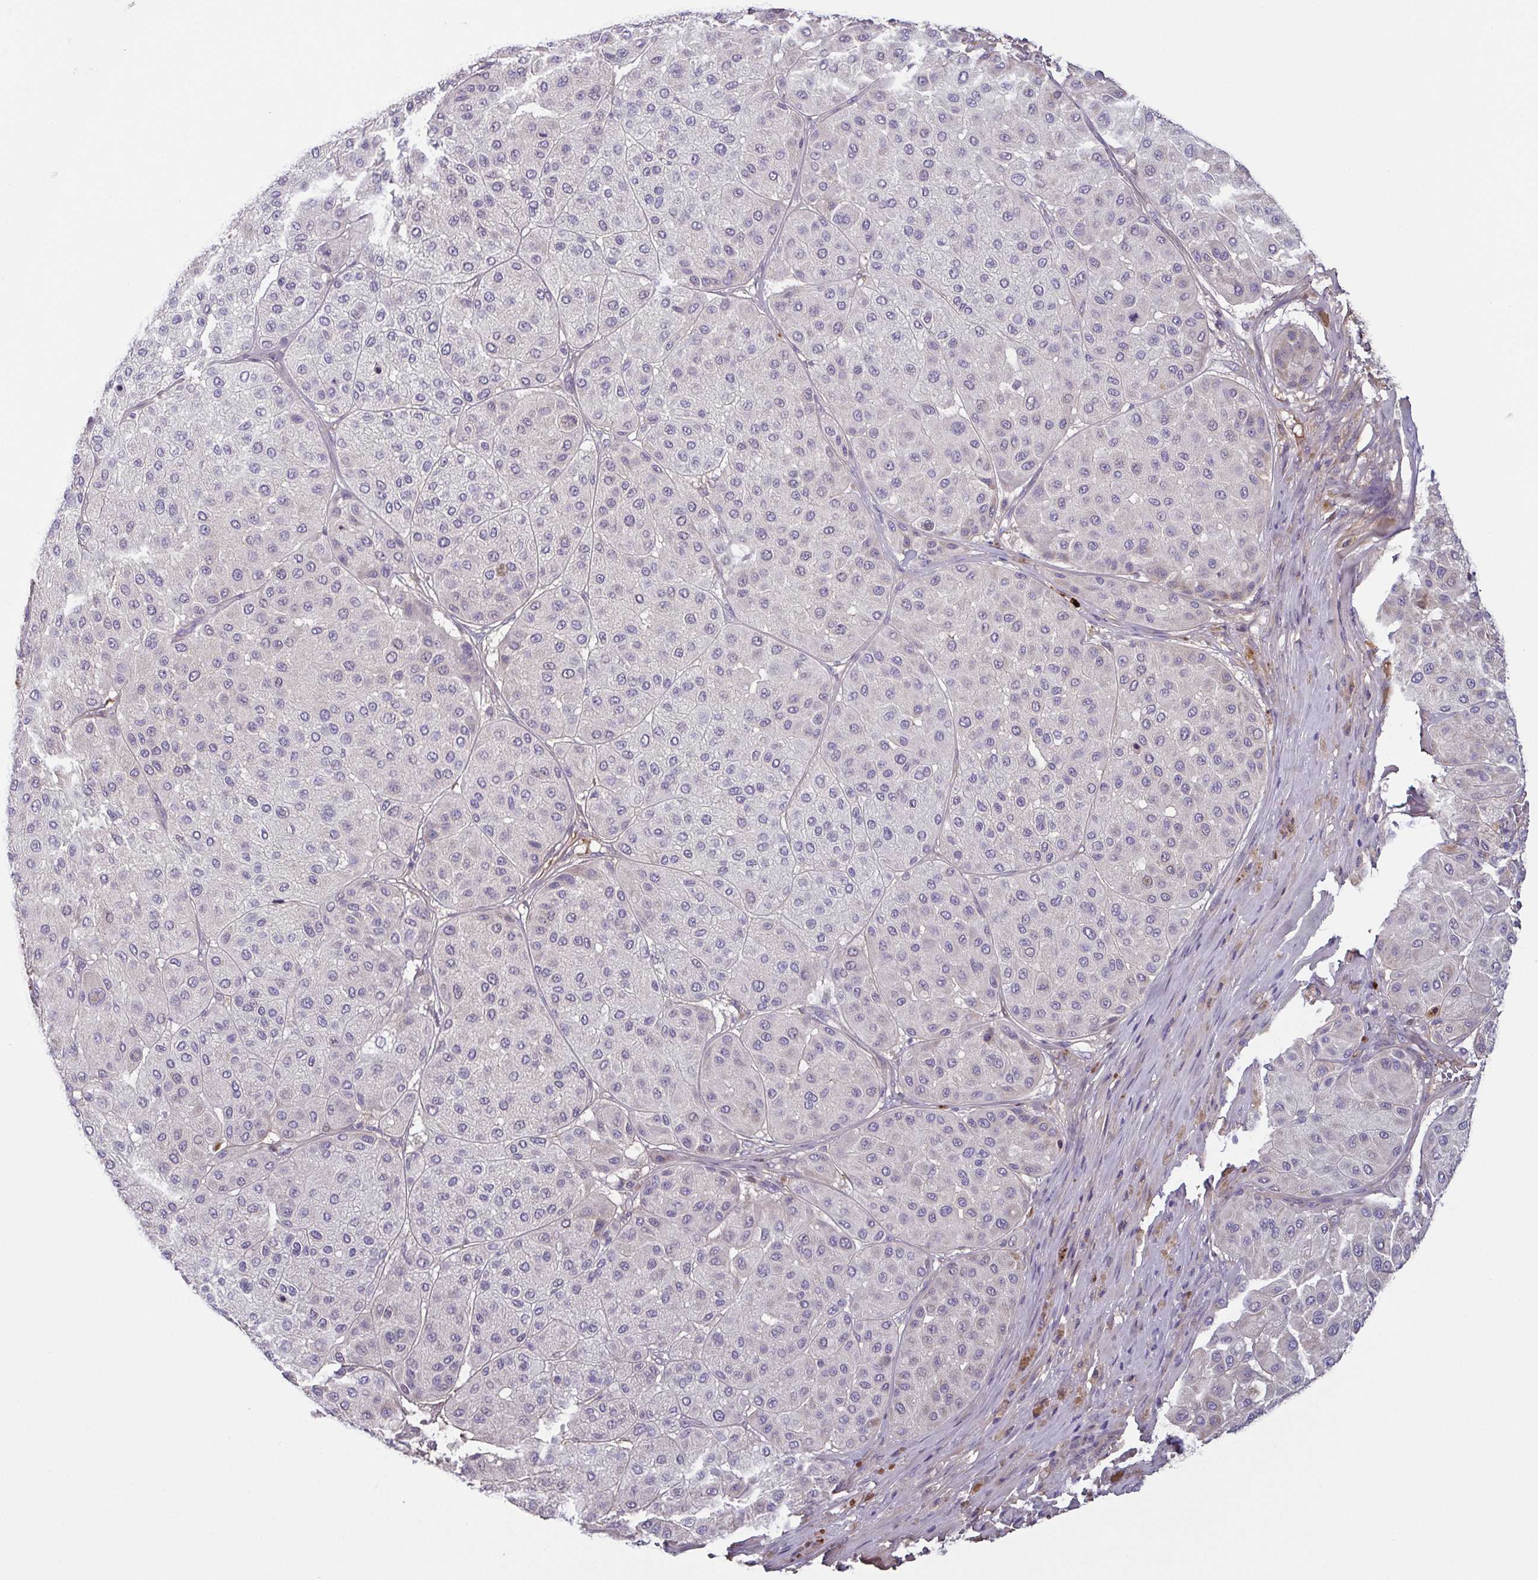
{"staining": {"intensity": "negative", "quantity": "none", "location": "none"}, "tissue": "melanoma", "cell_type": "Tumor cells", "image_type": "cancer", "snomed": [{"axis": "morphology", "description": "Malignant melanoma, Metastatic site"}, {"axis": "topography", "description": "Smooth muscle"}], "caption": "Image shows no protein positivity in tumor cells of melanoma tissue.", "gene": "ECM1", "patient": {"sex": "male", "age": 41}}